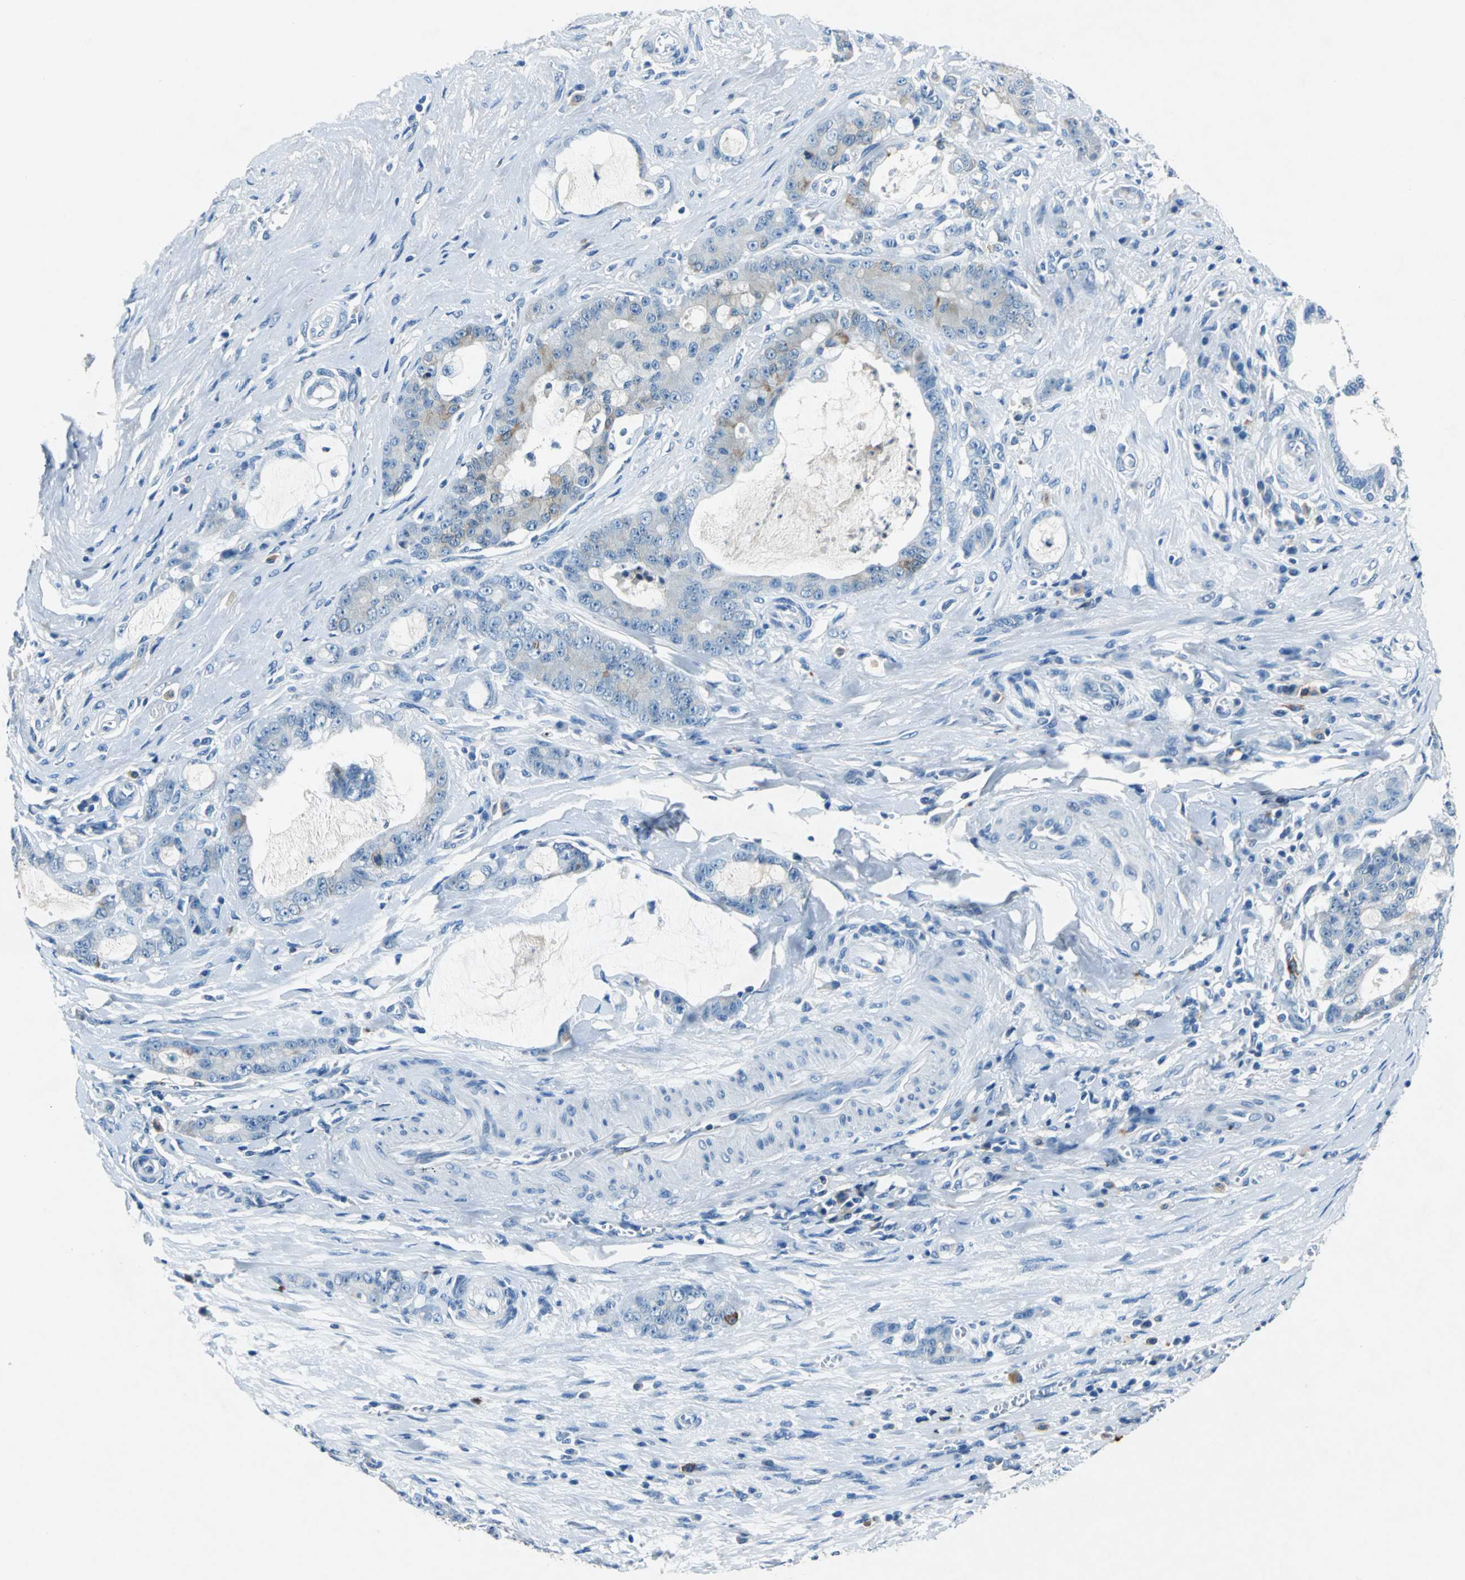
{"staining": {"intensity": "moderate", "quantity": "25%-75%", "location": "cytoplasmic/membranous"}, "tissue": "pancreatic cancer", "cell_type": "Tumor cells", "image_type": "cancer", "snomed": [{"axis": "morphology", "description": "Adenocarcinoma, NOS"}, {"axis": "topography", "description": "Pancreas"}], "caption": "Moderate cytoplasmic/membranous staining is appreciated in about 25%-75% of tumor cells in pancreatic cancer (adenocarcinoma). (brown staining indicates protein expression, while blue staining denotes nuclei).", "gene": "RPS13", "patient": {"sex": "female", "age": 73}}